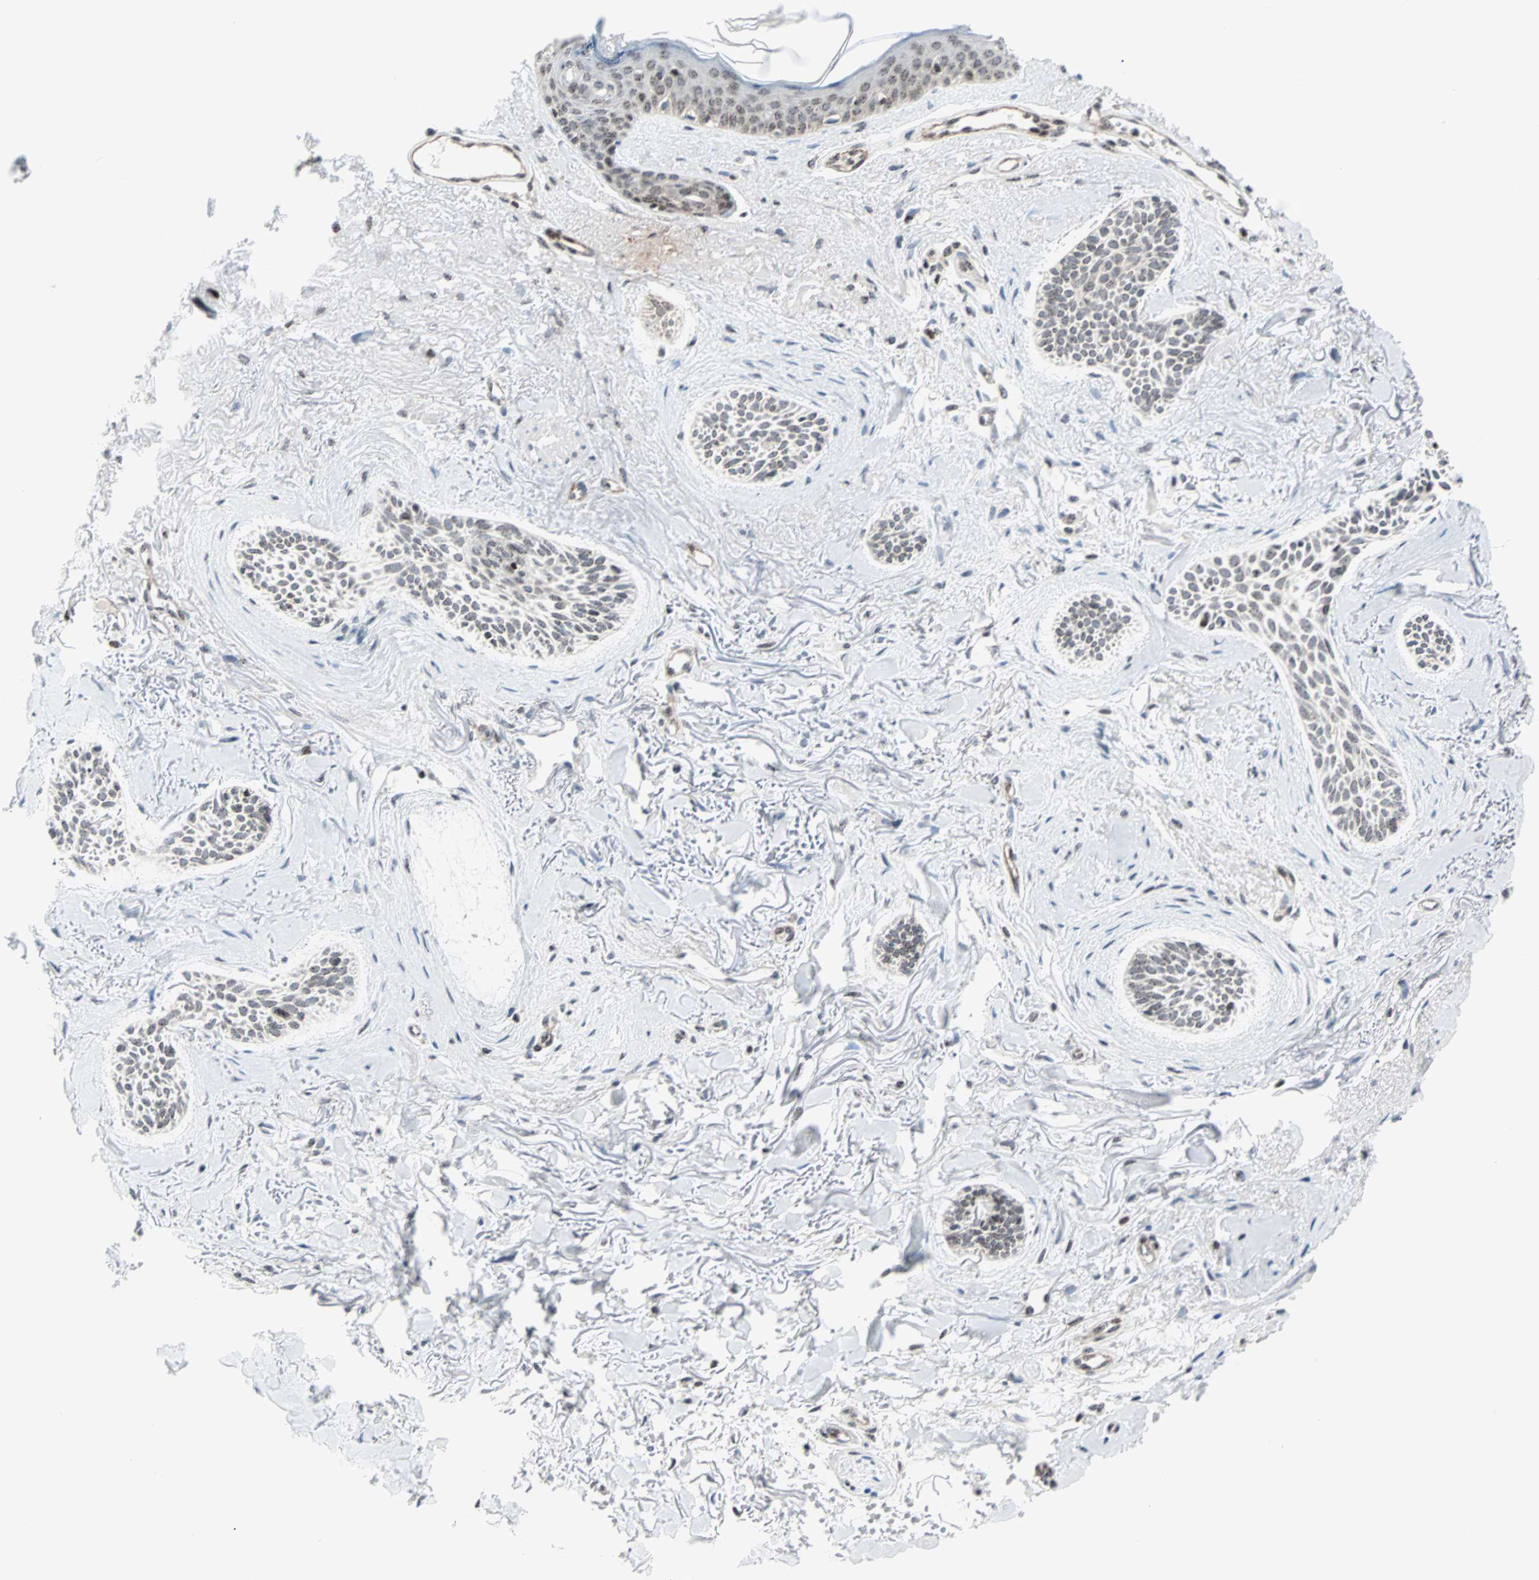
{"staining": {"intensity": "weak", "quantity": "25%-75%", "location": "nuclear"}, "tissue": "skin cancer", "cell_type": "Tumor cells", "image_type": "cancer", "snomed": [{"axis": "morphology", "description": "Normal tissue, NOS"}, {"axis": "morphology", "description": "Basal cell carcinoma"}, {"axis": "topography", "description": "Skin"}], "caption": "Immunohistochemistry histopathology image of human skin basal cell carcinoma stained for a protein (brown), which reveals low levels of weak nuclear positivity in approximately 25%-75% of tumor cells.", "gene": "CENPA", "patient": {"sex": "female", "age": 84}}